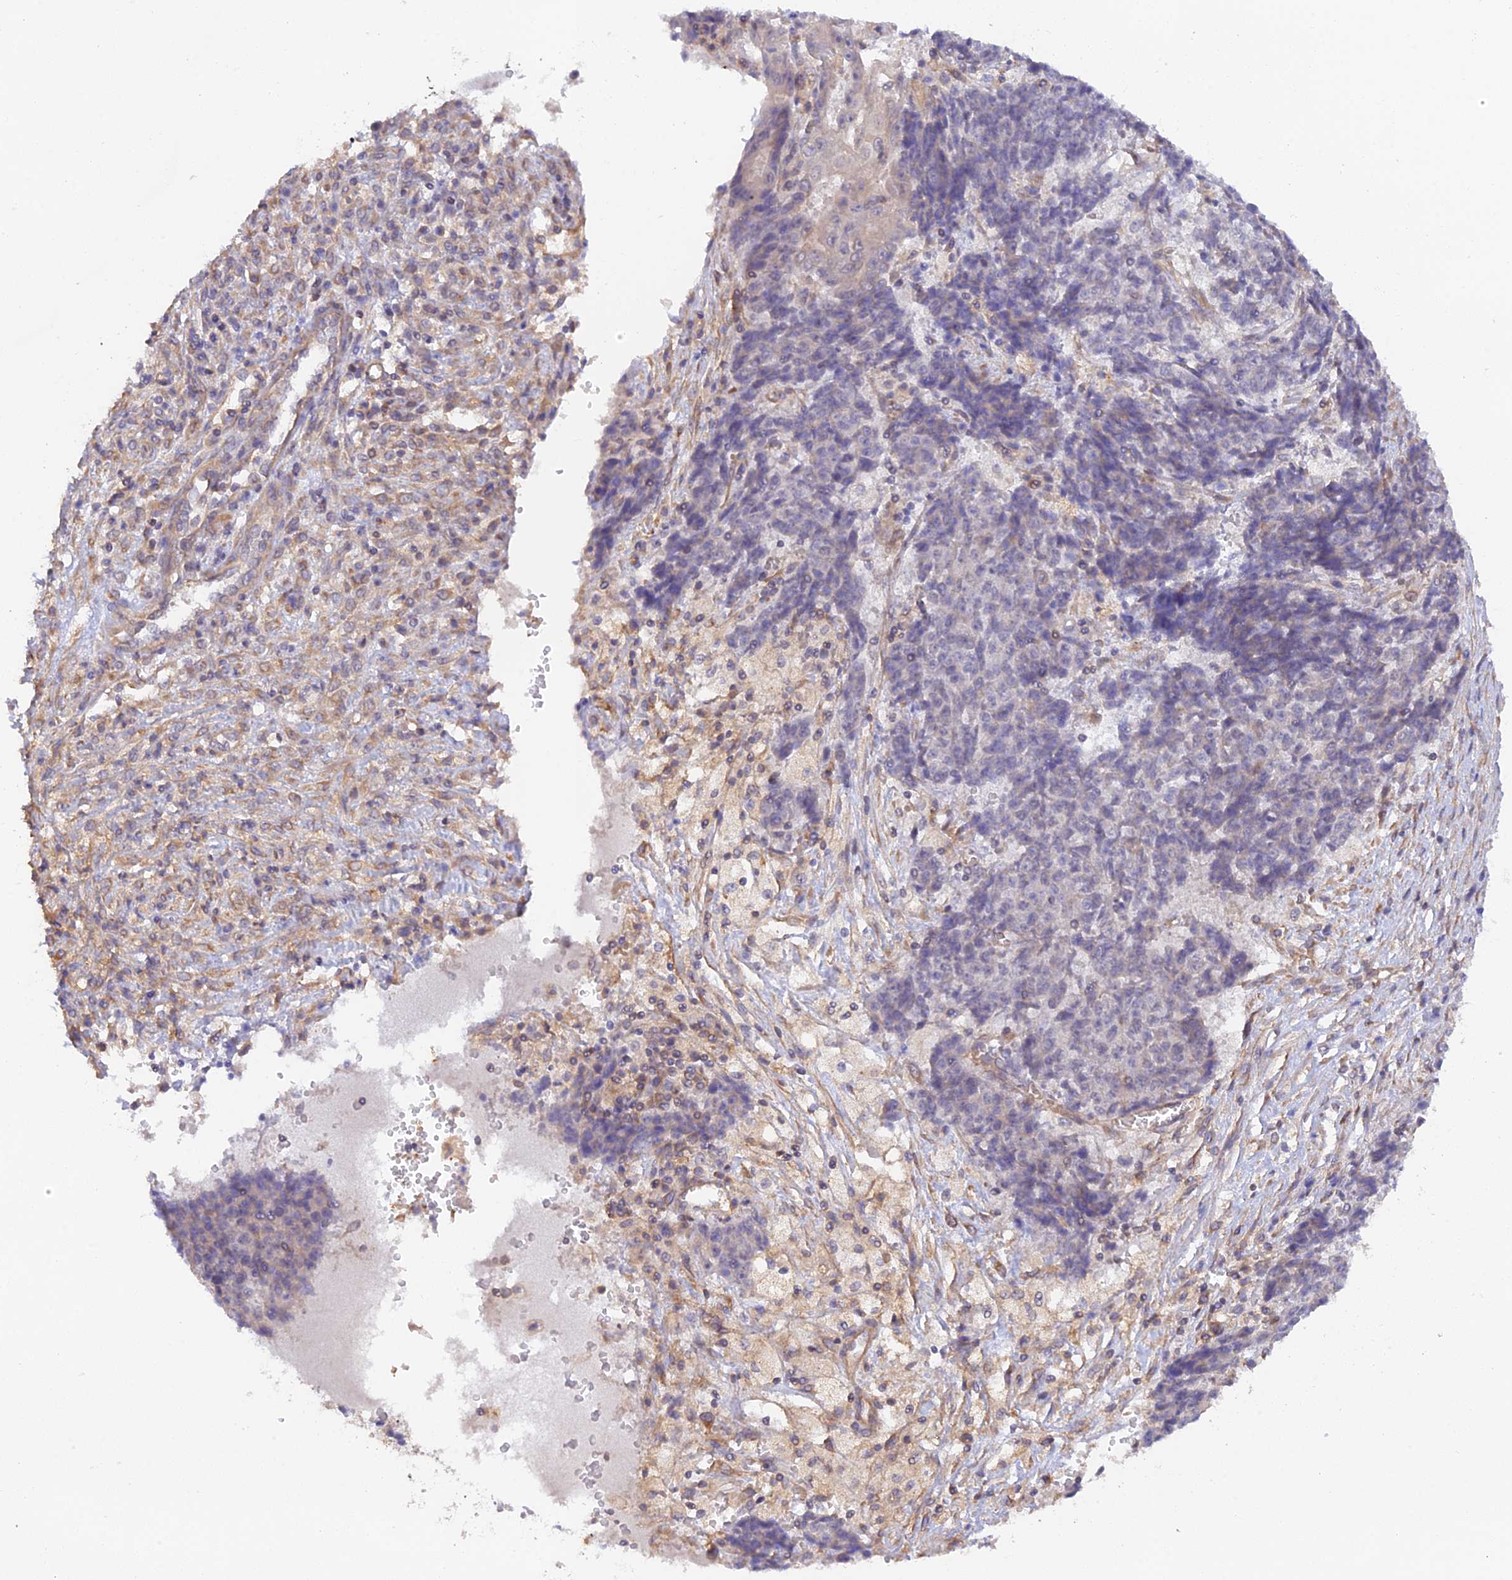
{"staining": {"intensity": "negative", "quantity": "none", "location": "none"}, "tissue": "ovarian cancer", "cell_type": "Tumor cells", "image_type": "cancer", "snomed": [{"axis": "morphology", "description": "Carcinoma, endometroid"}, {"axis": "topography", "description": "Ovary"}], "caption": "Immunohistochemistry of ovarian endometroid carcinoma shows no staining in tumor cells.", "gene": "MYO9A", "patient": {"sex": "female", "age": 42}}